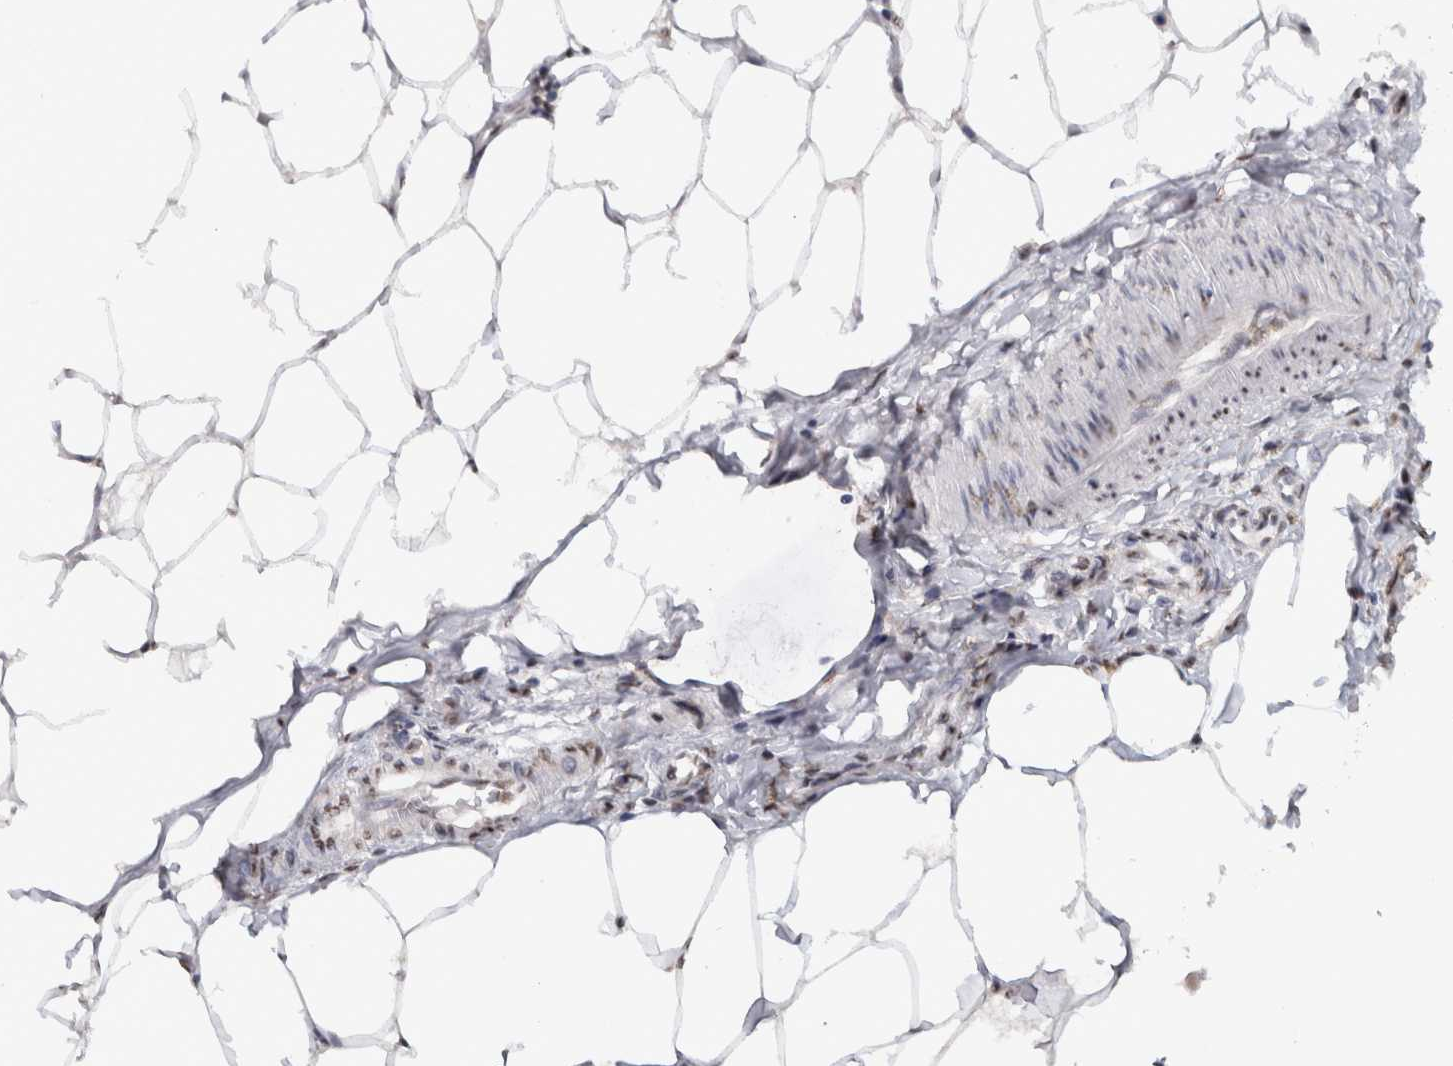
{"staining": {"intensity": "weak", "quantity": "25%-75%", "location": "cytoplasmic/membranous"}, "tissue": "adipose tissue", "cell_type": "Adipocytes", "image_type": "normal", "snomed": [{"axis": "morphology", "description": "Normal tissue, NOS"}, {"axis": "morphology", "description": "Adenocarcinoma, NOS"}, {"axis": "topography", "description": "Colon"}, {"axis": "topography", "description": "Peripheral nerve tissue"}], "caption": "Approximately 25%-75% of adipocytes in normal adipose tissue show weak cytoplasmic/membranous protein staining as visualized by brown immunohistochemical staining.", "gene": "RPS6KA2", "patient": {"sex": "male", "age": 14}}